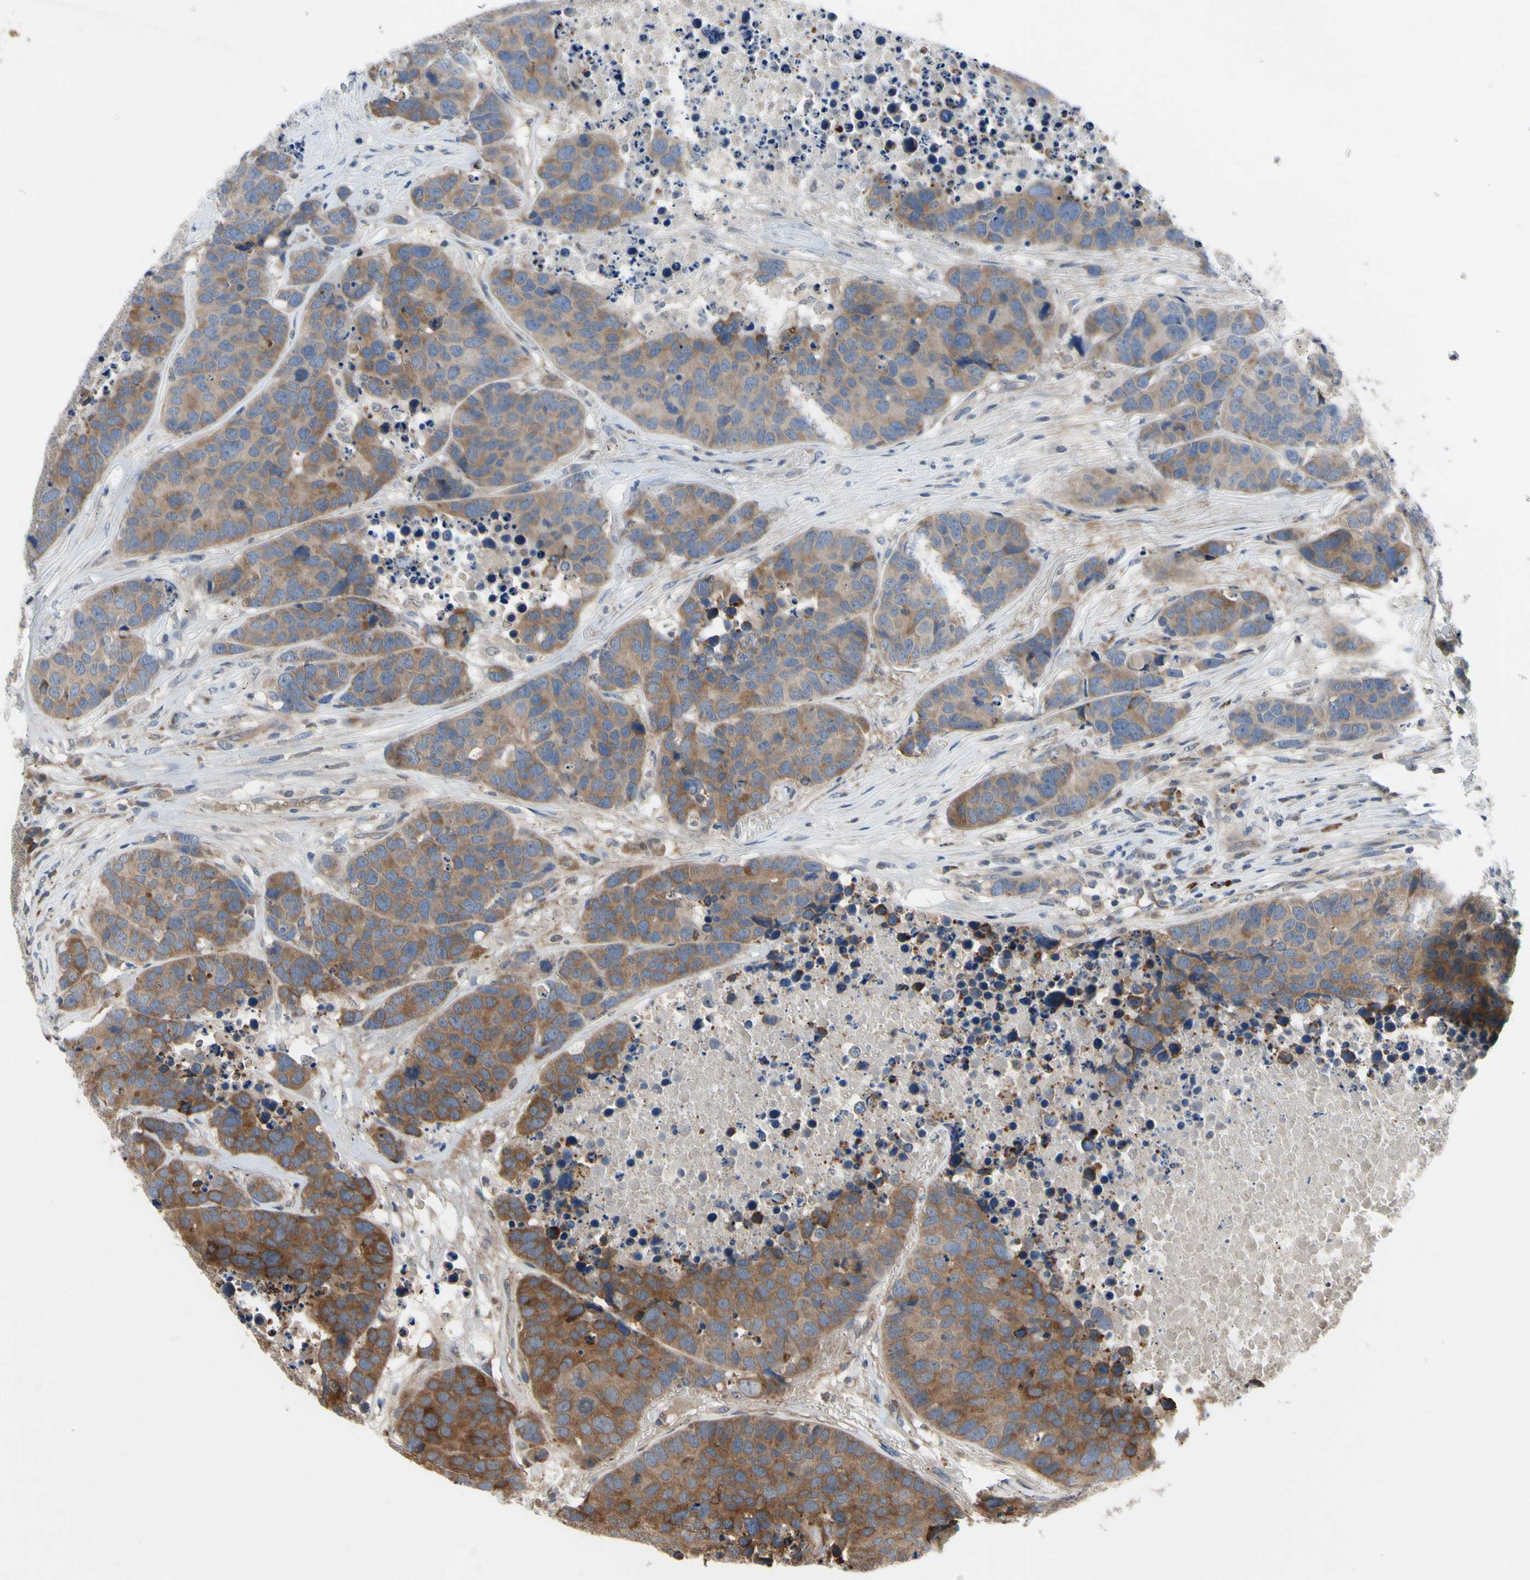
{"staining": {"intensity": "moderate", "quantity": ">75%", "location": "cytoplasmic/membranous"}, "tissue": "carcinoid", "cell_type": "Tumor cells", "image_type": "cancer", "snomed": [{"axis": "morphology", "description": "Carcinoid, malignant, NOS"}, {"axis": "topography", "description": "Lung"}], "caption": "Immunohistochemical staining of human carcinoid (malignant) demonstrates medium levels of moderate cytoplasmic/membranous positivity in approximately >75% of tumor cells. The staining was performed using DAB to visualize the protein expression in brown, while the nuclei were stained in blue with hematoxylin (Magnification: 20x).", "gene": "XIAP", "patient": {"sex": "male", "age": 60}}